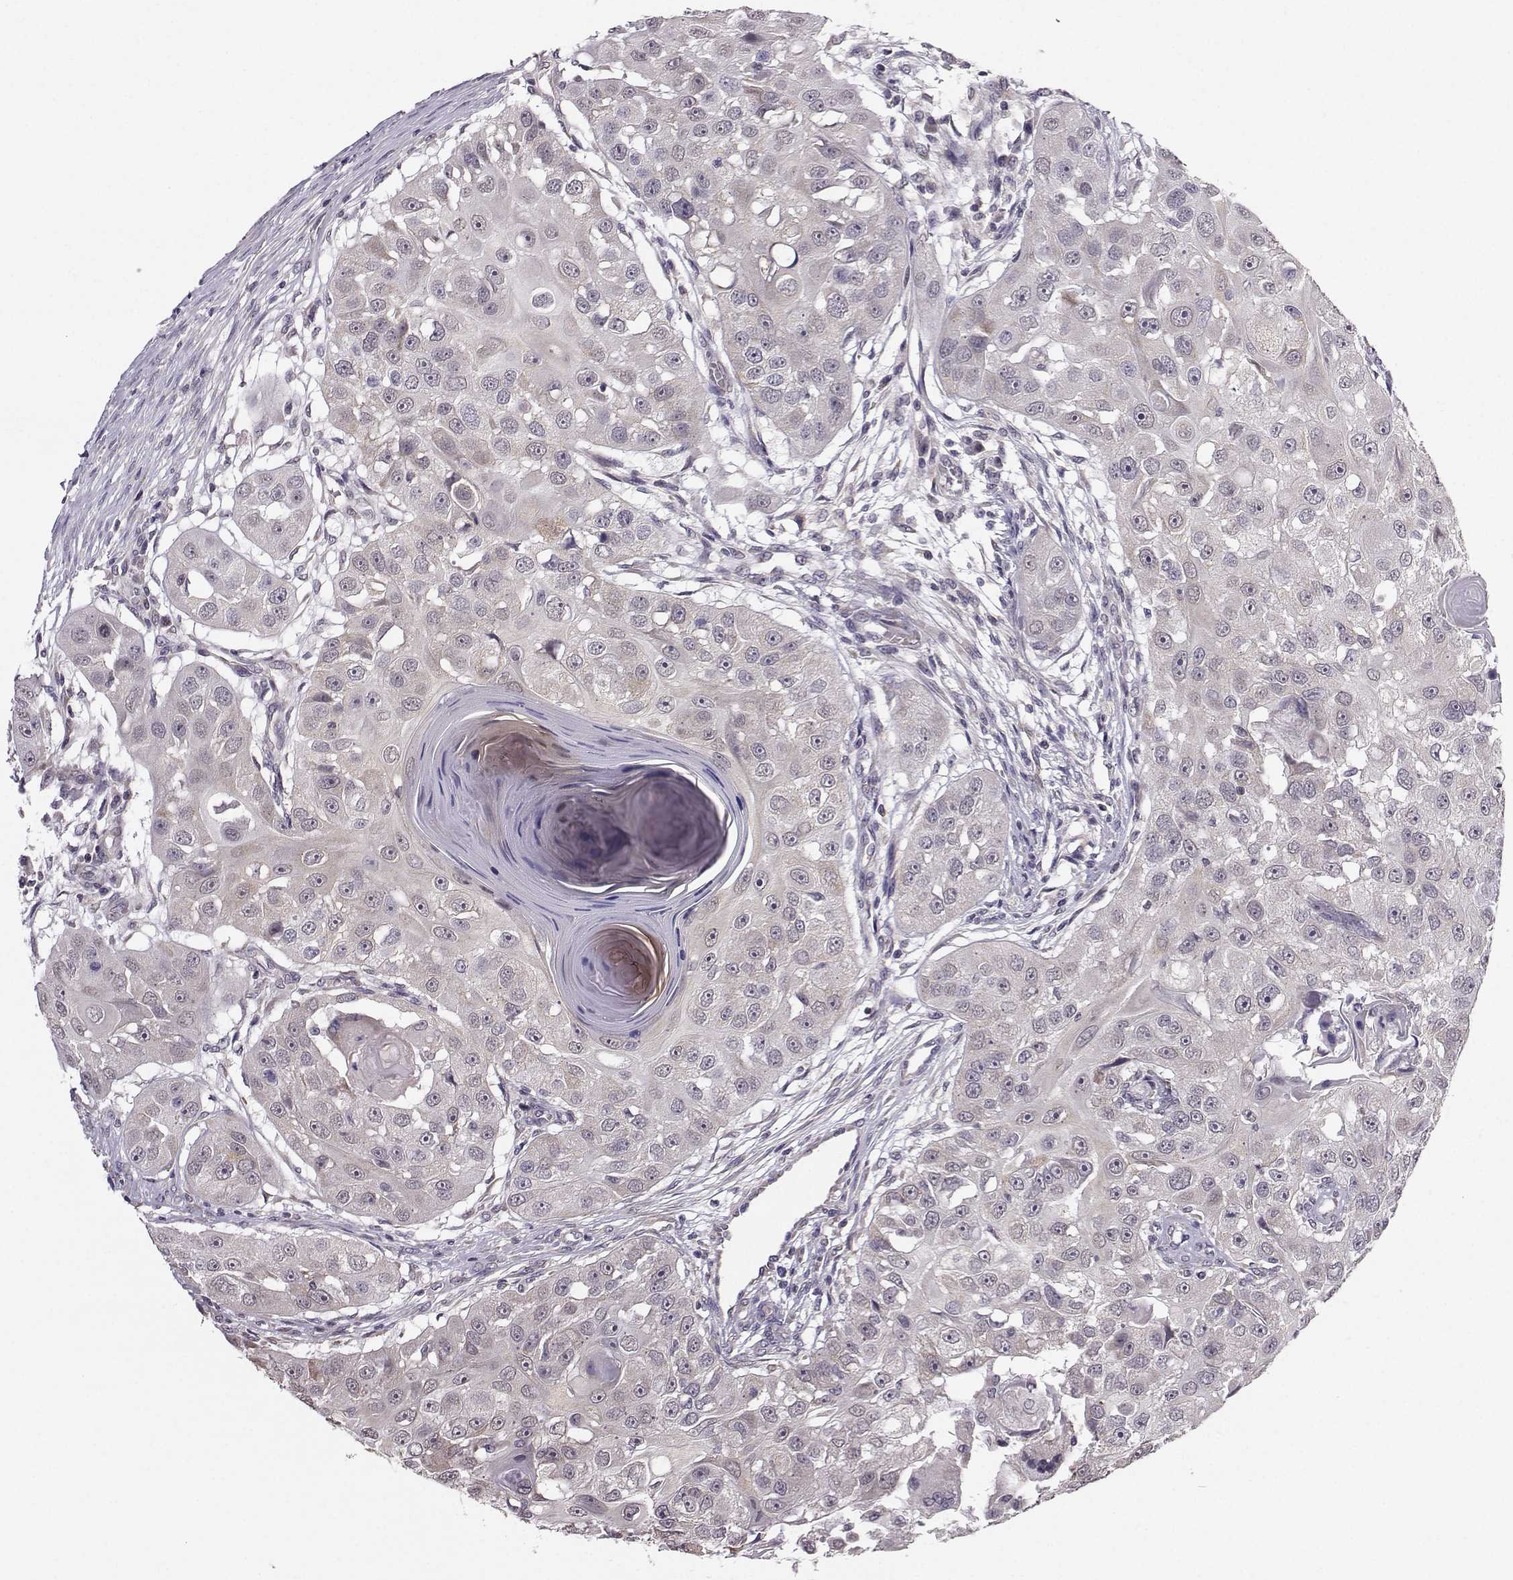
{"staining": {"intensity": "negative", "quantity": "none", "location": "none"}, "tissue": "head and neck cancer", "cell_type": "Tumor cells", "image_type": "cancer", "snomed": [{"axis": "morphology", "description": "Squamous cell carcinoma, NOS"}, {"axis": "topography", "description": "Head-Neck"}], "caption": "The micrograph demonstrates no staining of tumor cells in head and neck cancer (squamous cell carcinoma).", "gene": "TSPYL5", "patient": {"sex": "male", "age": 51}}